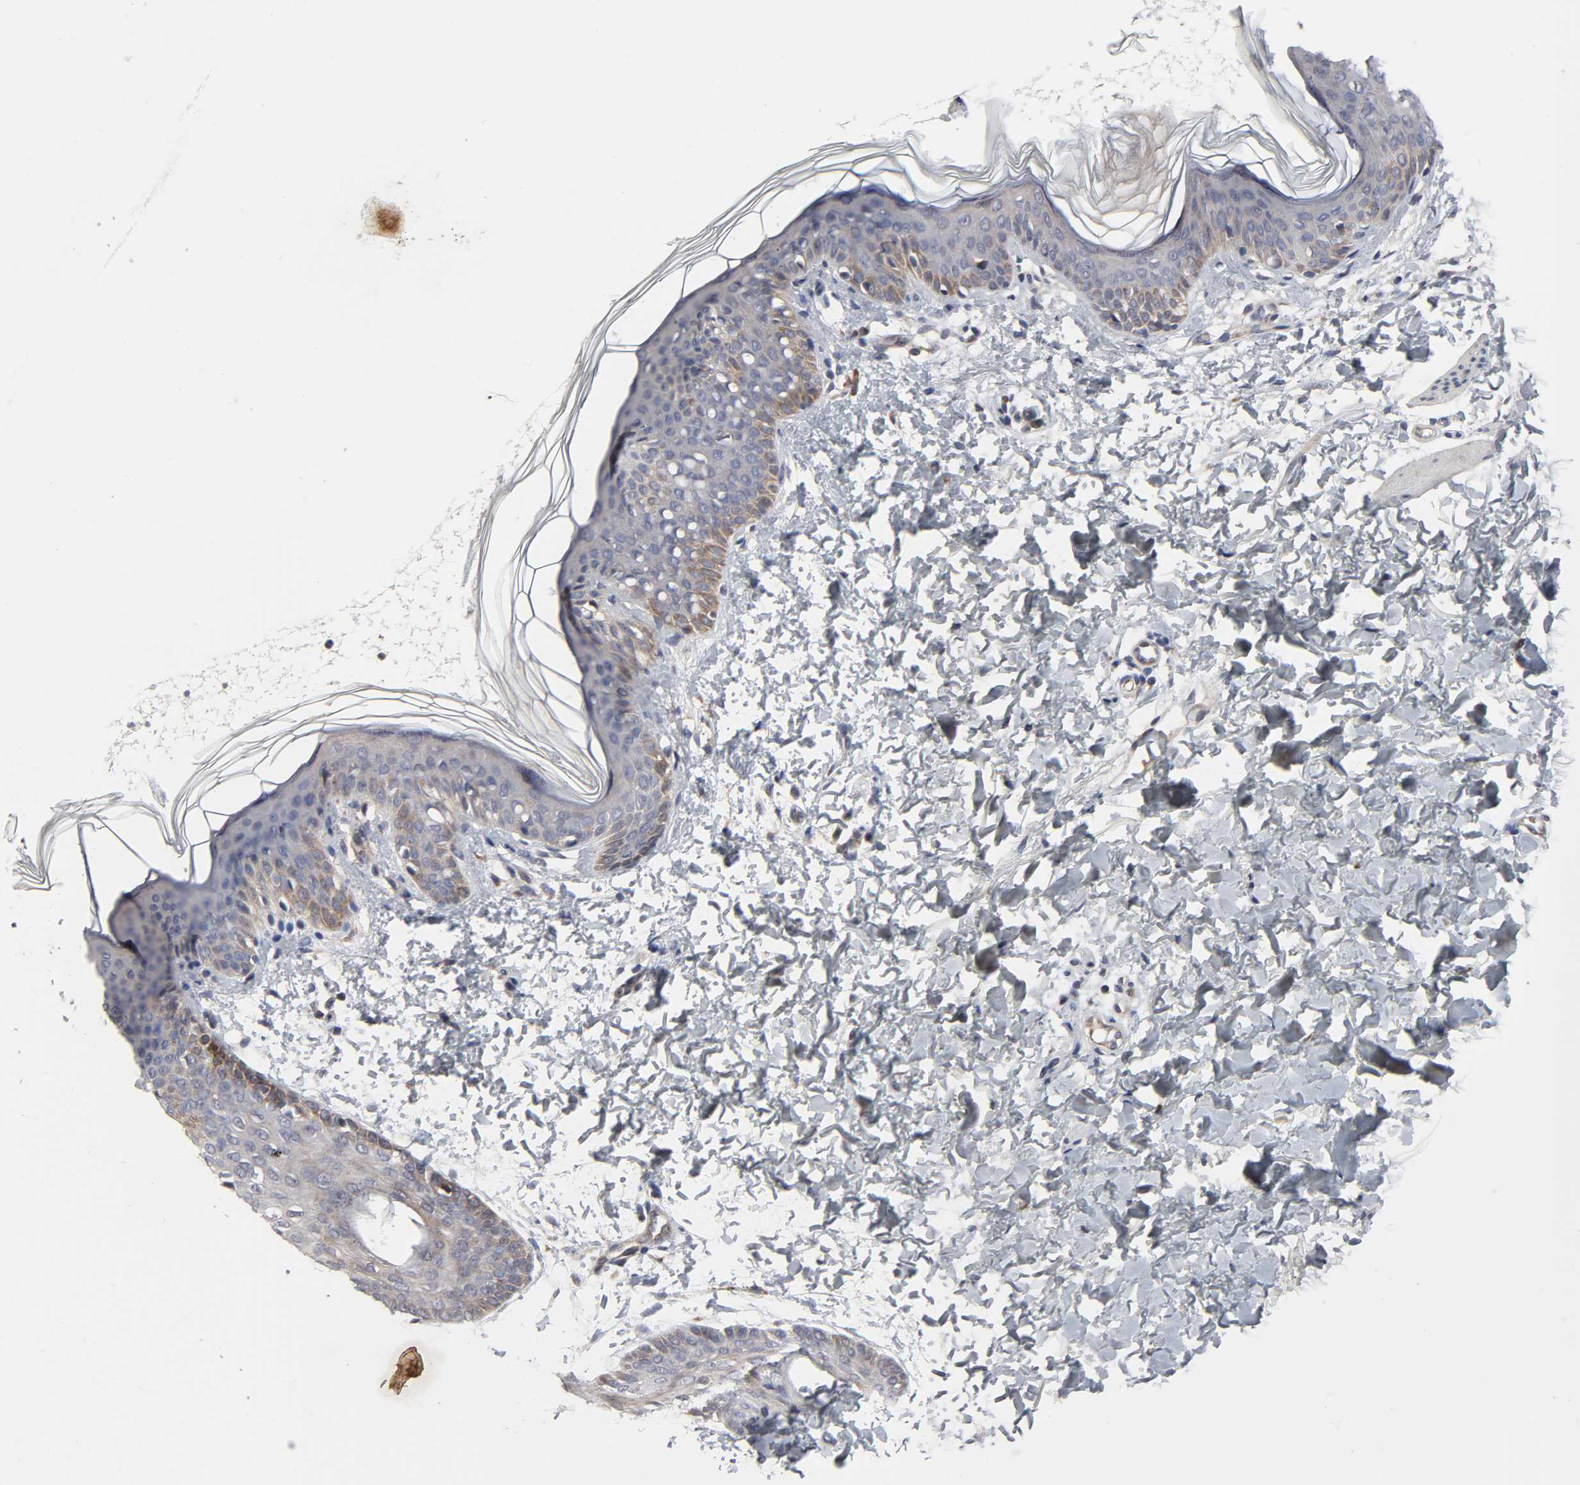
{"staining": {"intensity": "negative", "quantity": "none", "location": "none"}, "tissue": "skin", "cell_type": "Fibroblasts", "image_type": "normal", "snomed": [{"axis": "morphology", "description": "Normal tissue, NOS"}, {"axis": "topography", "description": "Skin"}], "caption": "Immunohistochemistry (IHC) histopathology image of normal human skin stained for a protein (brown), which reveals no positivity in fibroblasts.", "gene": "HNF4A", "patient": {"sex": "female", "age": 4}}